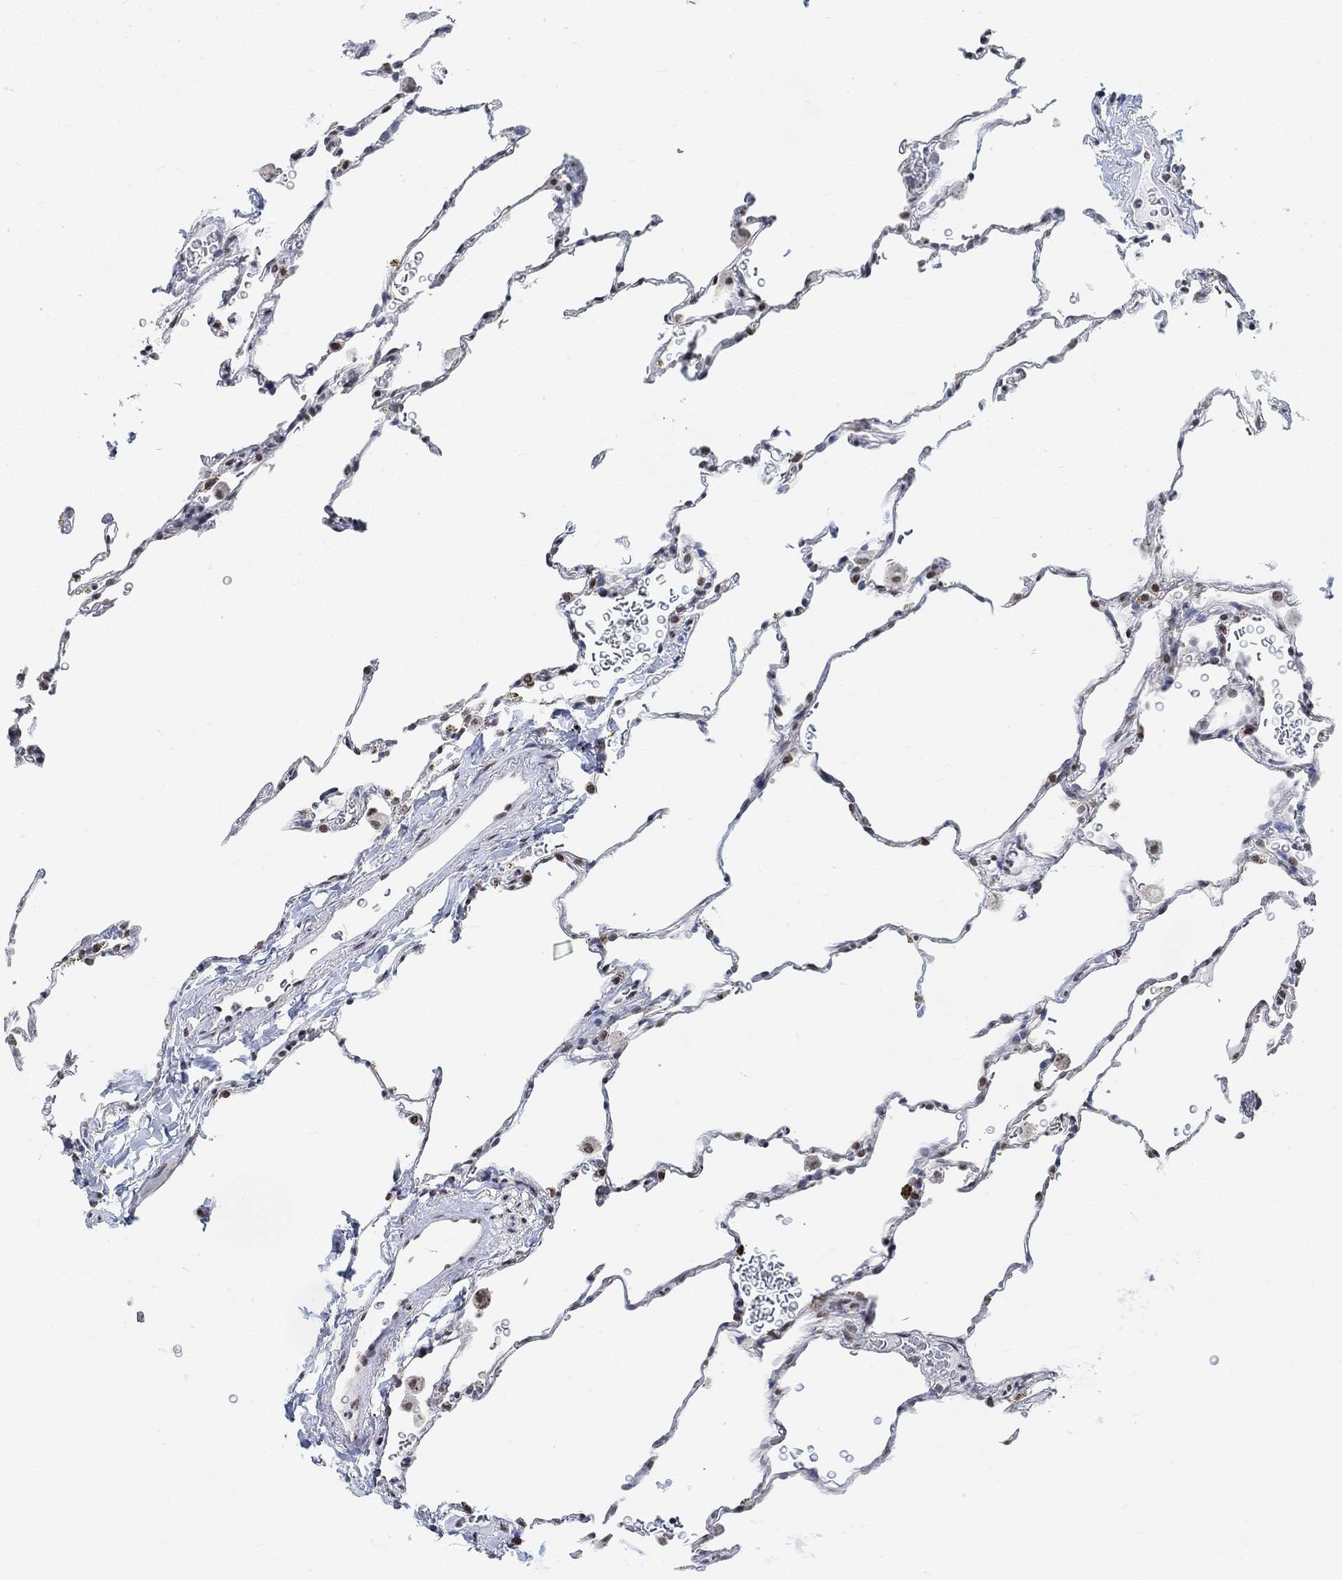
{"staining": {"intensity": "moderate", "quantity": "25%-75%", "location": "nuclear"}, "tissue": "lung", "cell_type": "Alveolar cells", "image_type": "normal", "snomed": [{"axis": "morphology", "description": "Normal tissue, NOS"}, {"axis": "morphology", "description": "Adenocarcinoma, metastatic, NOS"}, {"axis": "topography", "description": "Lung"}], "caption": "A photomicrograph of human lung stained for a protein displays moderate nuclear brown staining in alveolar cells.", "gene": "PURG", "patient": {"sex": "male", "age": 45}}